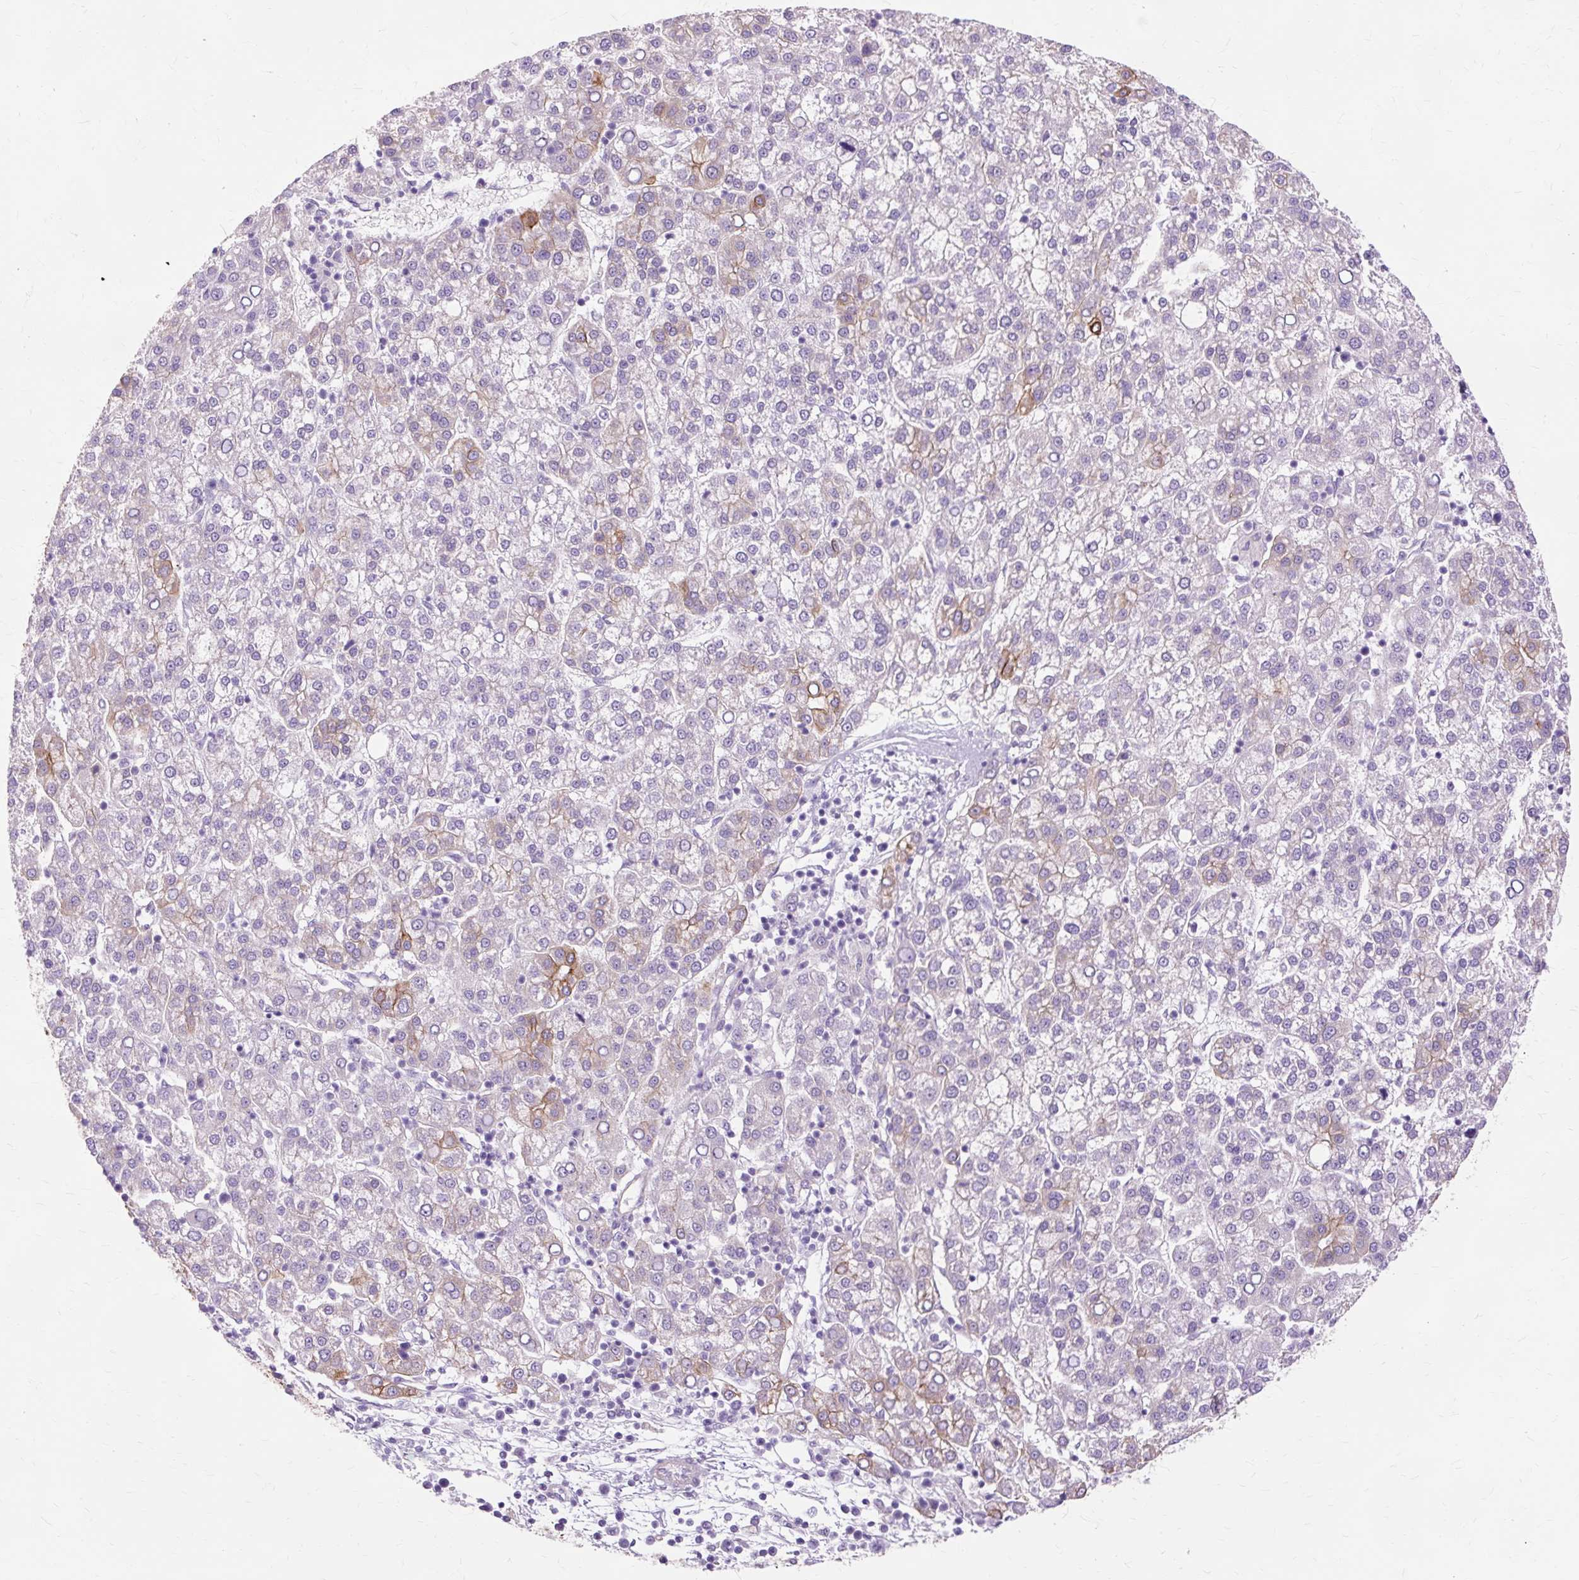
{"staining": {"intensity": "moderate", "quantity": "<25%", "location": "cytoplasmic/membranous"}, "tissue": "liver cancer", "cell_type": "Tumor cells", "image_type": "cancer", "snomed": [{"axis": "morphology", "description": "Carcinoma, Hepatocellular, NOS"}, {"axis": "topography", "description": "Liver"}], "caption": "The micrograph demonstrates immunohistochemical staining of liver hepatocellular carcinoma. There is moderate cytoplasmic/membranous positivity is present in about <25% of tumor cells.", "gene": "DCTN4", "patient": {"sex": "female", "age": 58}}